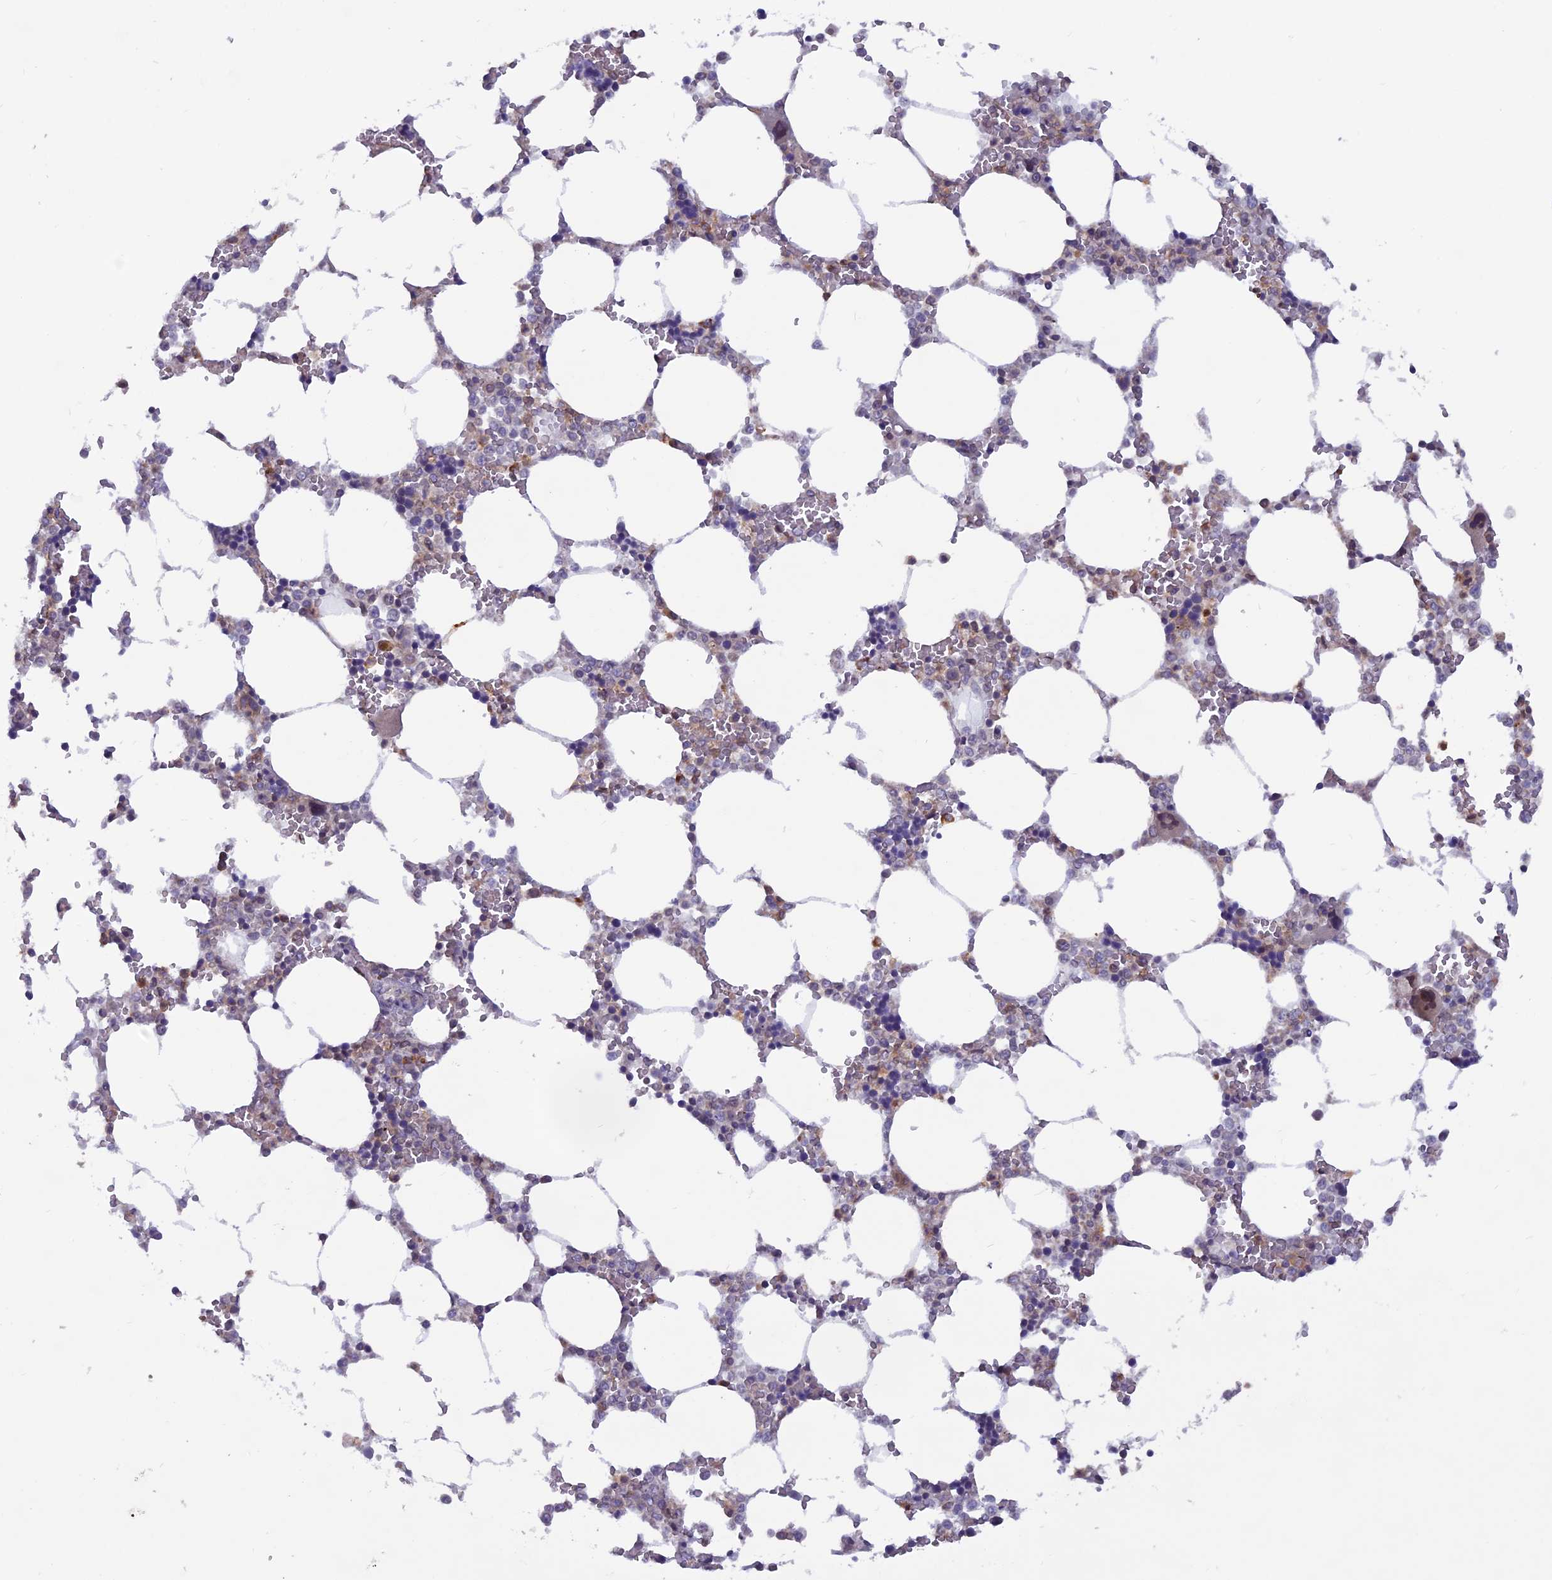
{"staining": {"intensity": "moderate", "quantity": "<25%", "location": "nuclear"}, "tissue": "bone marrow", "cell_type": "Hematopoietic cells", "image_type": "normal", "snomed": [{"axis": "morphology", "description": "Normal tissue, NOS"}, {"axis": "topography", "description": "Bone marrow"}], "caption": "Bone marrow stained with a protein marker demonstrates moderate staining in hematopoietic cells.", "gene": "WDR46", "patient": {"sex": "male", "age": 64}}